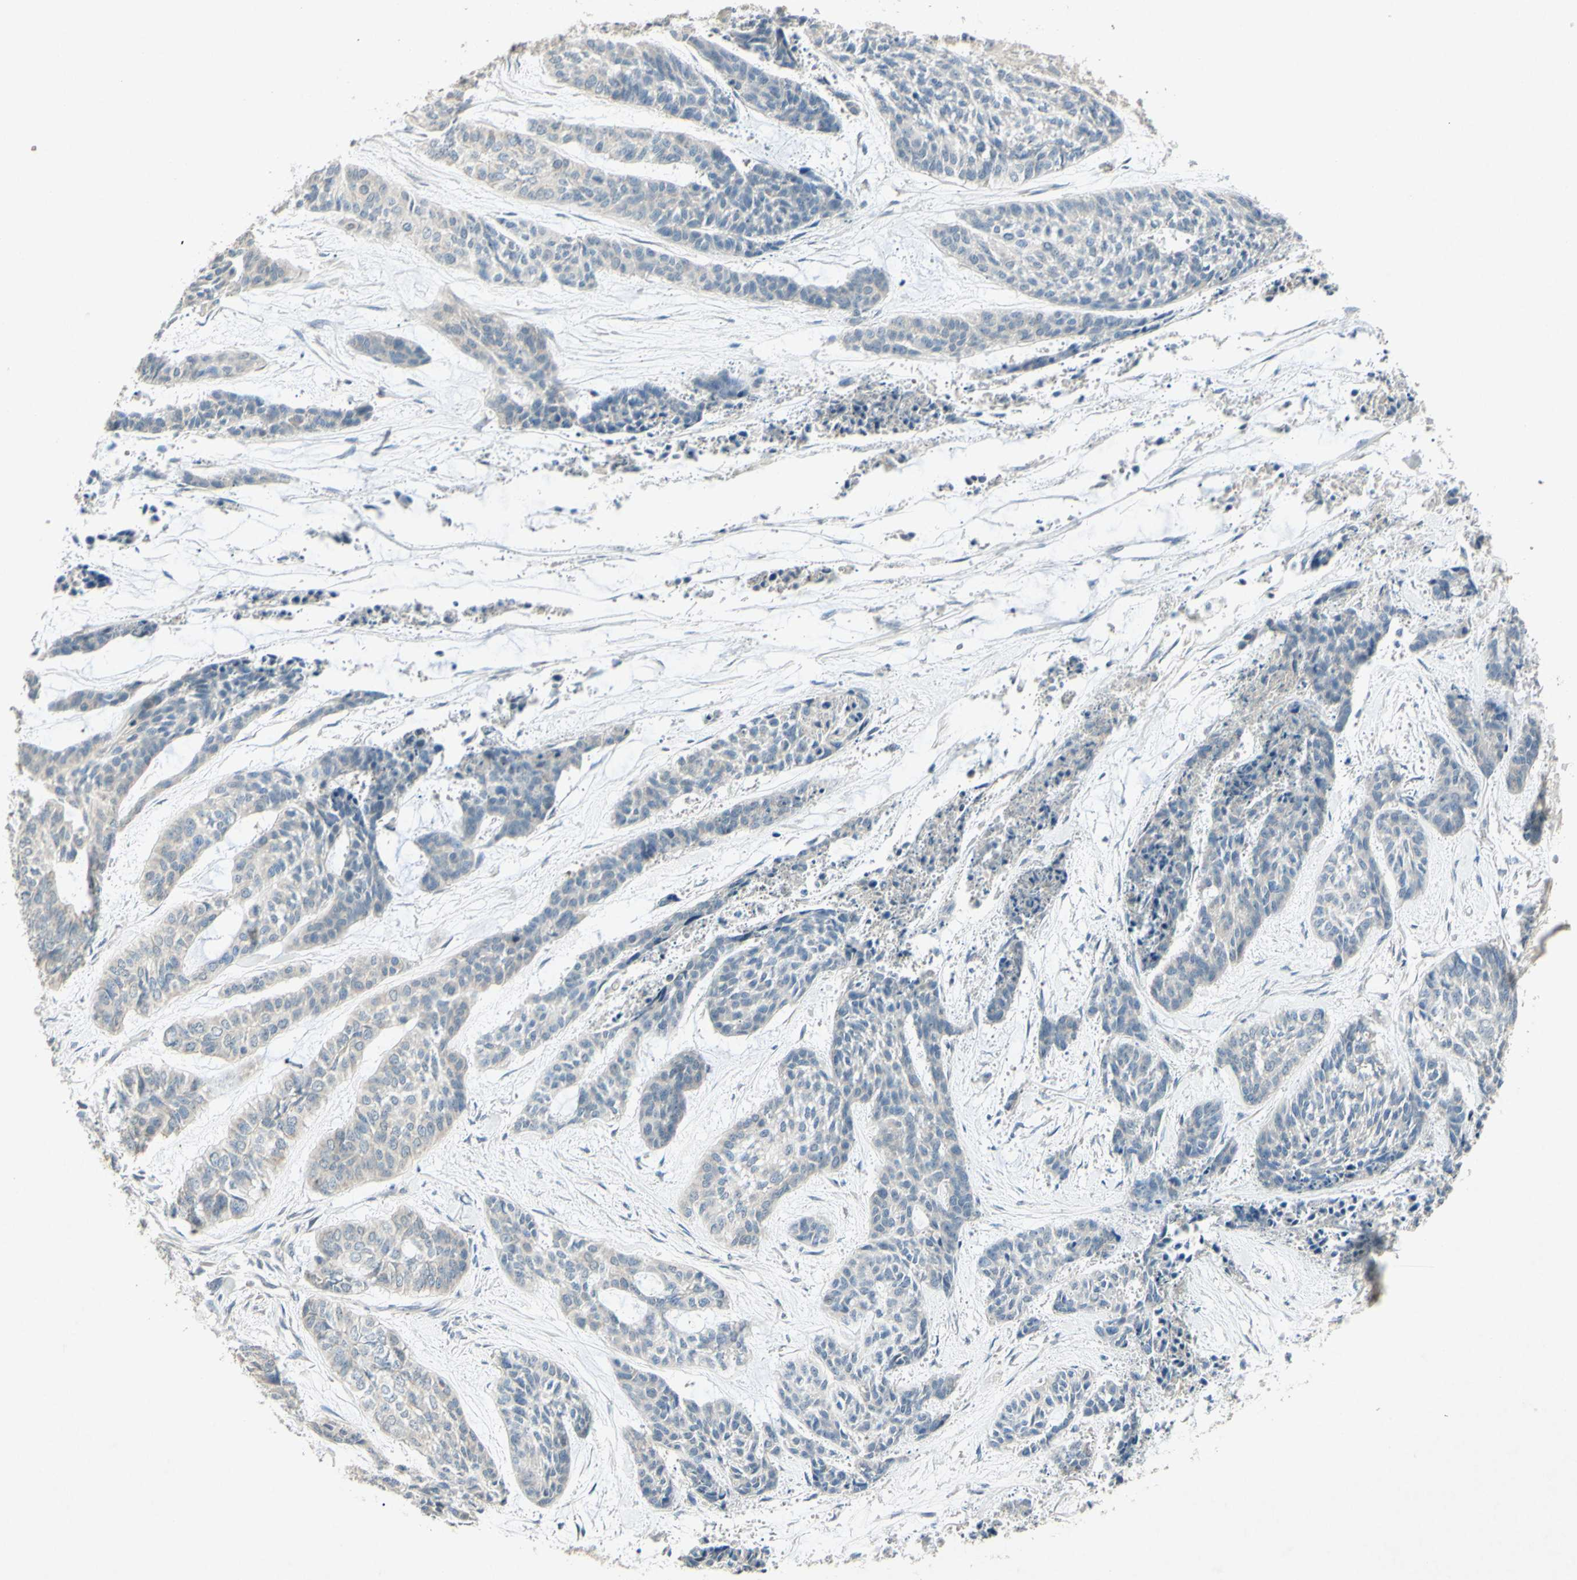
{"staining": {"intensity": "negative", "quantity": "none", "location": "none"}, "tissue": "skin cancer", "cell_type": "Tumor cells", "image_type": "cancer", "snomed": [{"axis": "morphology", "description": "Basal cell carcinoma"}, {"axis": "topography", "description": "Skin"}], "caption": "DAB immunohistochemical staining of skin cancer shows no significant expression in tumor cells. (DAB IHC, high magnification).", "gene": "TIMM21", "patient": {"sex": "female", "age": 64}}